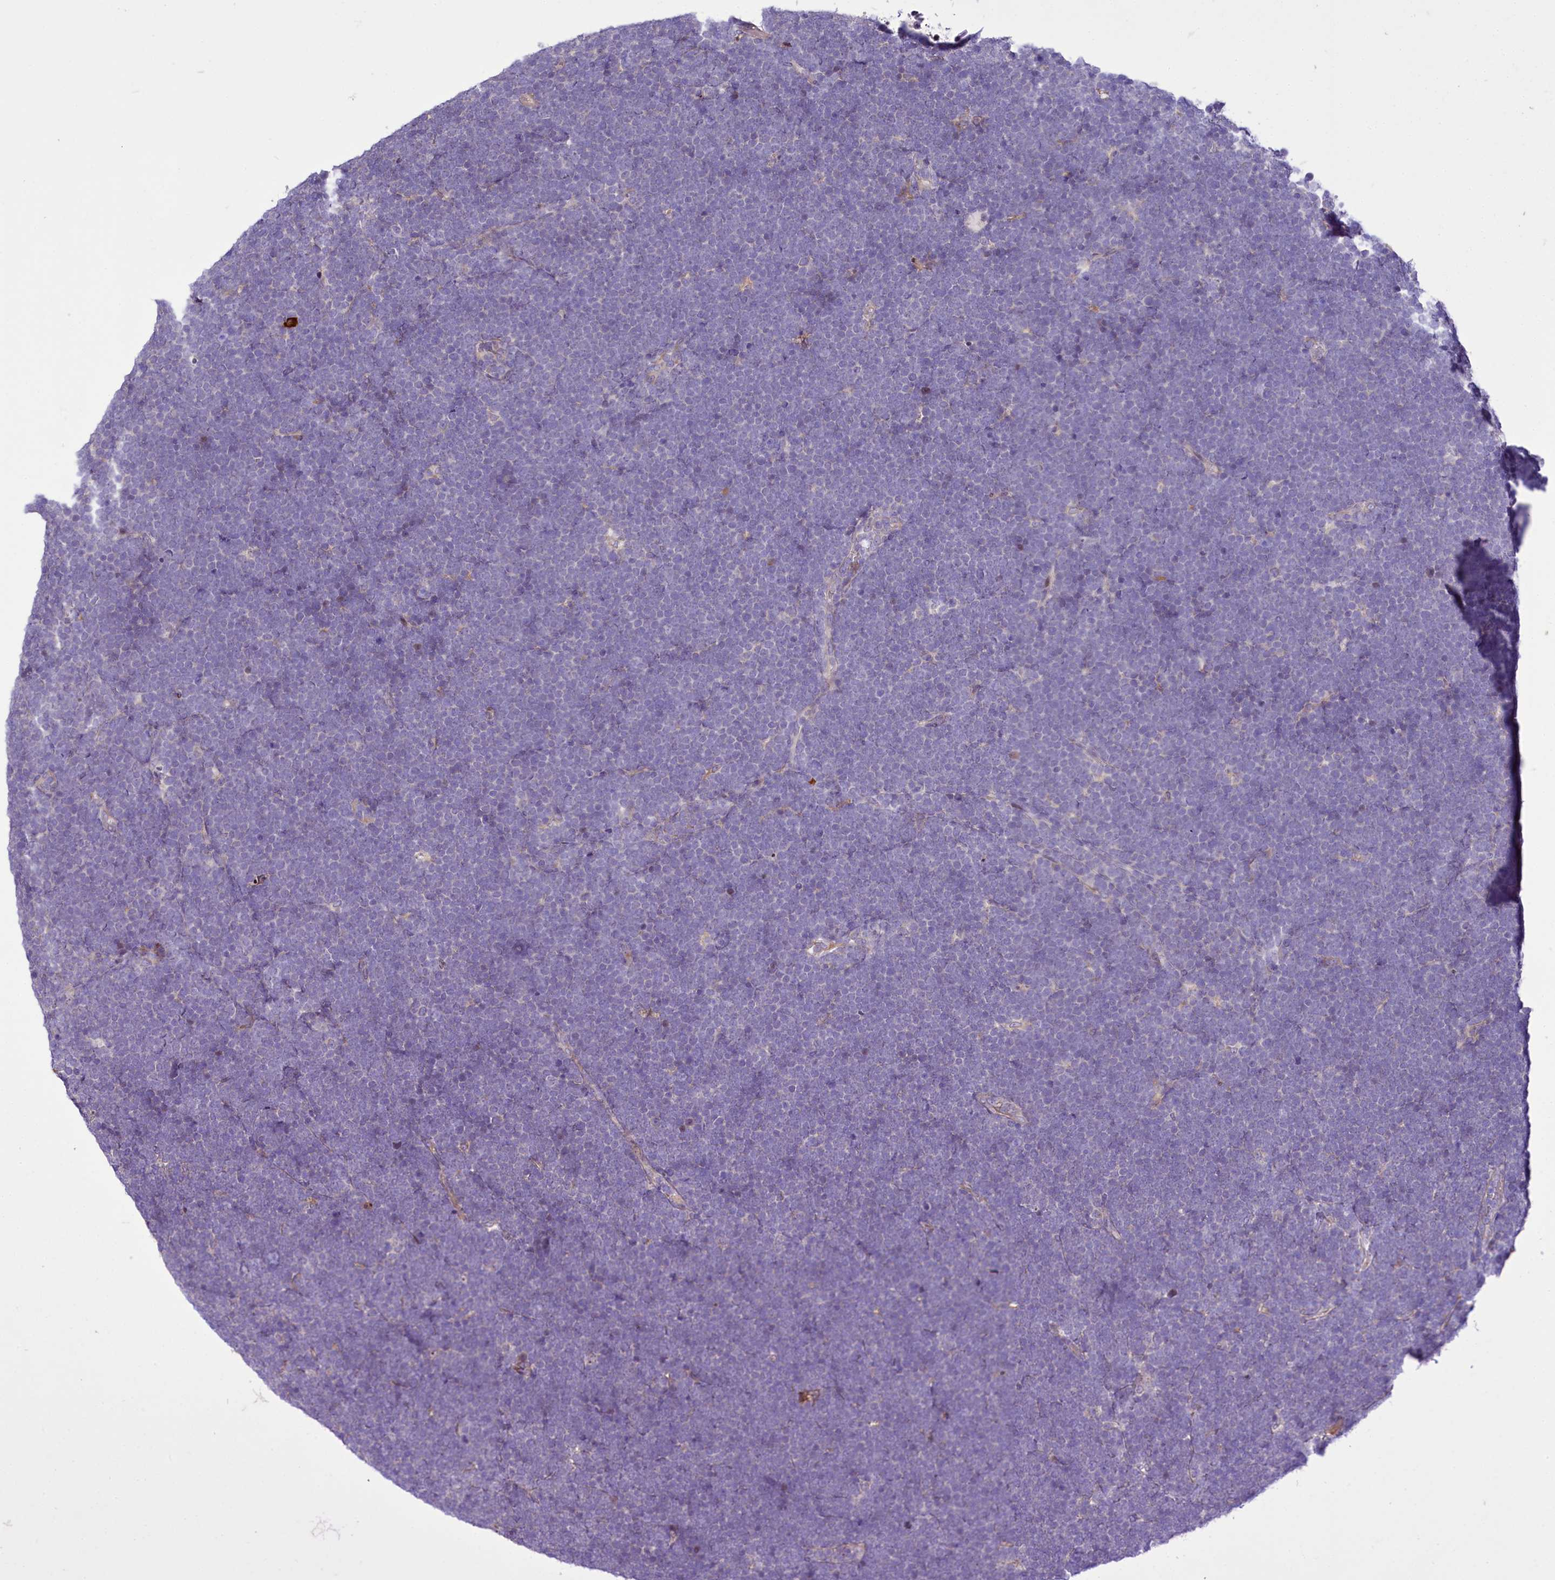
{"staining": {"intensity": "negative", "quantity": "none", "location": "none"}, "tissue": "lymphoma", "cell_type": "Tumor cells", "image_type": "cancer", "snomed": [{"axis": "morphology", "description": "Malignant lymphoma, non-Hodgkin's type, High grade"}, {"axis": "topography", "description": "Lymph node"}], "caption": "Immunohistochemistry (IHC) image of human lymphoma stained for a protein (brown), which exhibits no expression in tumor cells. Nuclei are stained in blue.", "gene": "ZC3H12C", "patient": {"sex": "male", "age": 13}}